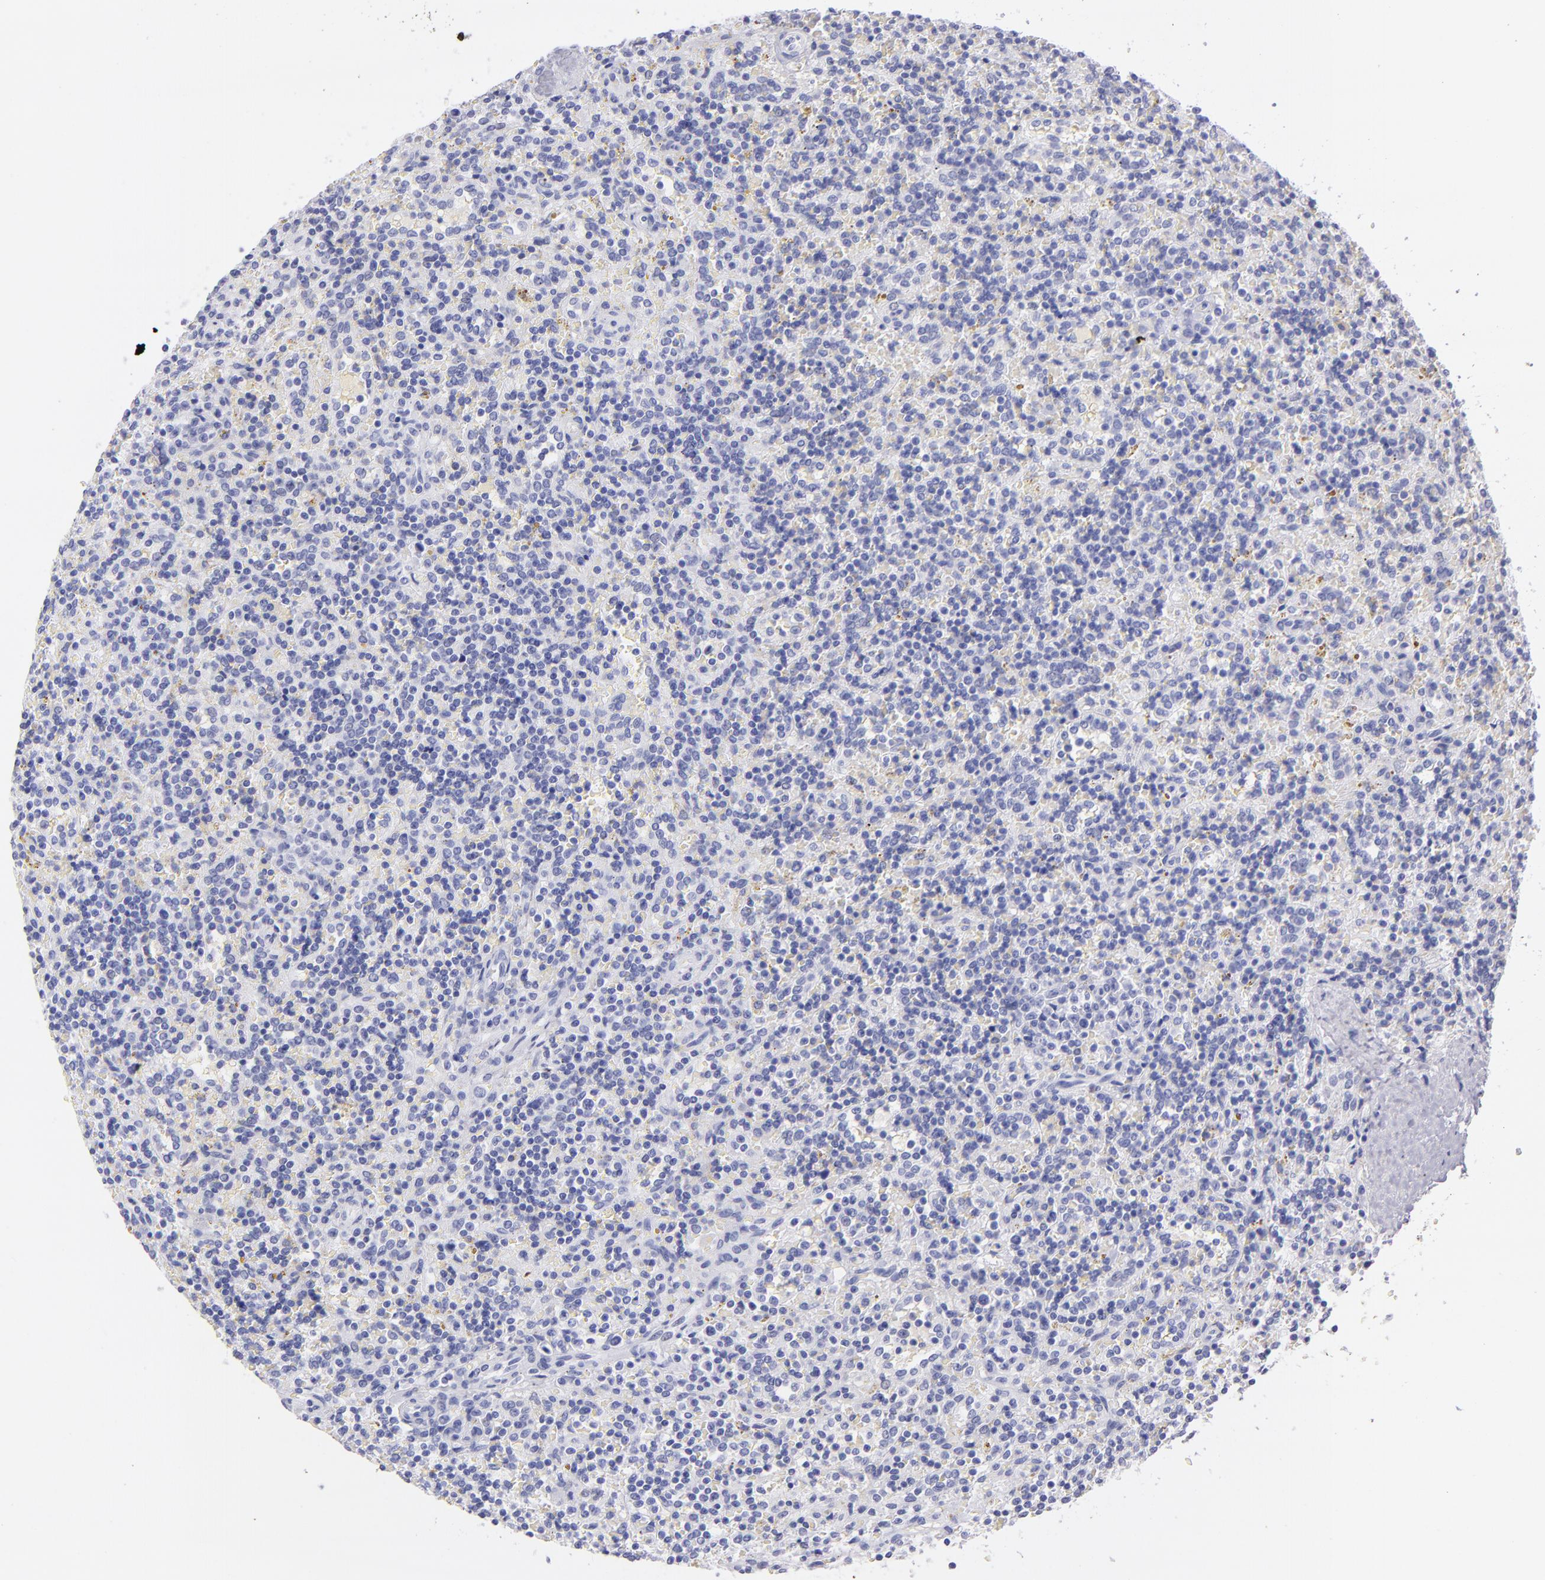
{"staining": {"intensity": "negative", "quantity": "none", "location": "none"}, "tissue": "lymphoma", "cell_type": "Tumor cells", "image_type": "cancer", "snomed": [{"axis": "morphology", "description": "Malignant lymphoma, non-Hodgkin's type, Low grade"}, {"axis": "topography", "description": "Spleen"}], "caption": "Immunohistochemical staining of human low-grade malignant lymphoma, non-Hodgkin's type displays no significant expression in tumor cells.", "gene": "PRPH", "patient": {"sex": "male", "age": 67}}